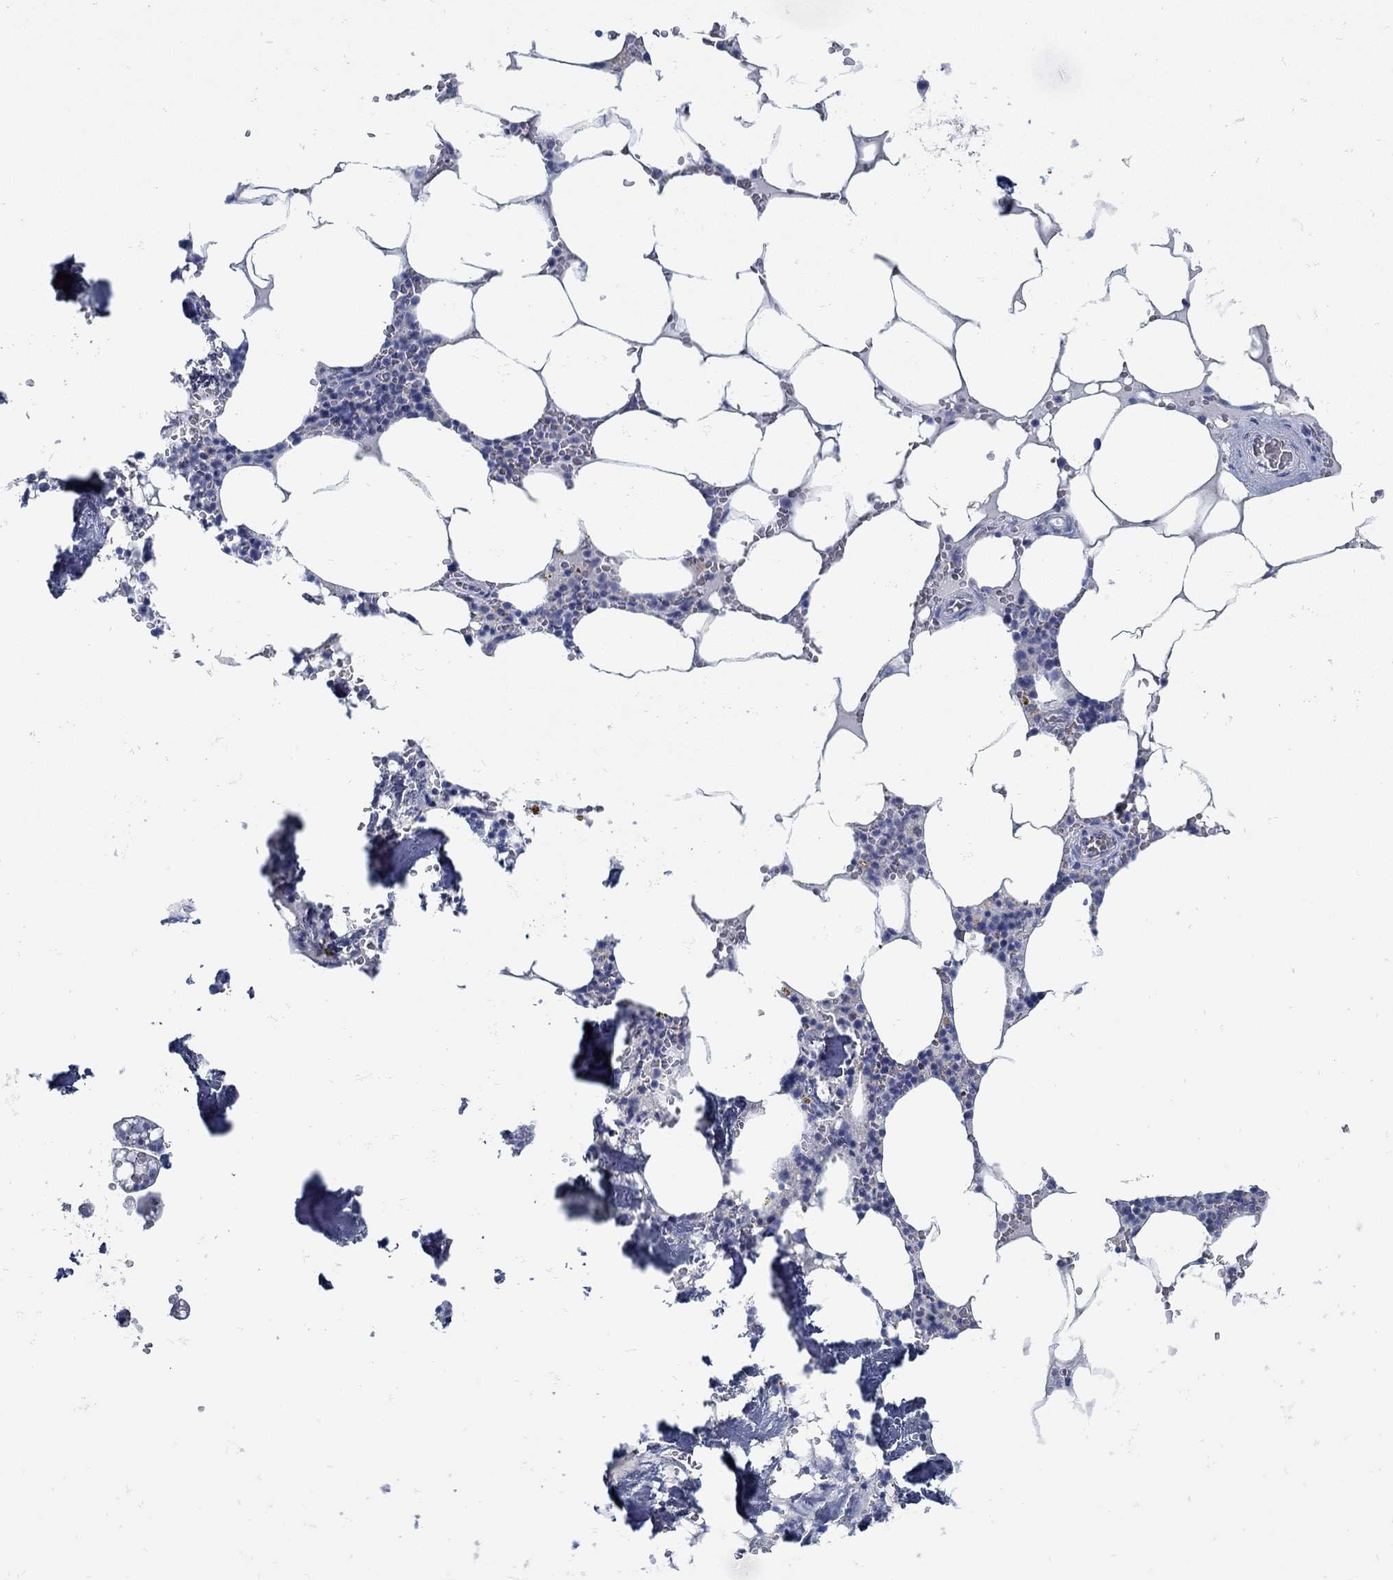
{"staining": {"intensity": "negative", "quantity": "none", "location": "none"}, "tissue": "bone marrow", "cell_type": "Hematopoietic cells", "image_type": "normal", "snomed": [{"axis": "morphology", "description": "Normal tissue, NOS"}, {"axis": "topography", "description": "Bone marrow"}], "caption": "This is a image of immunohistochemistry (IHC) staining of unremarkable bone marrow, which shows no expression in hematopoietic cells. (DAB (3,3'-diaminobenzidine) IHC visualized using brightfield microscopy, high magnification).", "gene": "ZFAND4", "patient": {"sex": "female", "age": 64}}